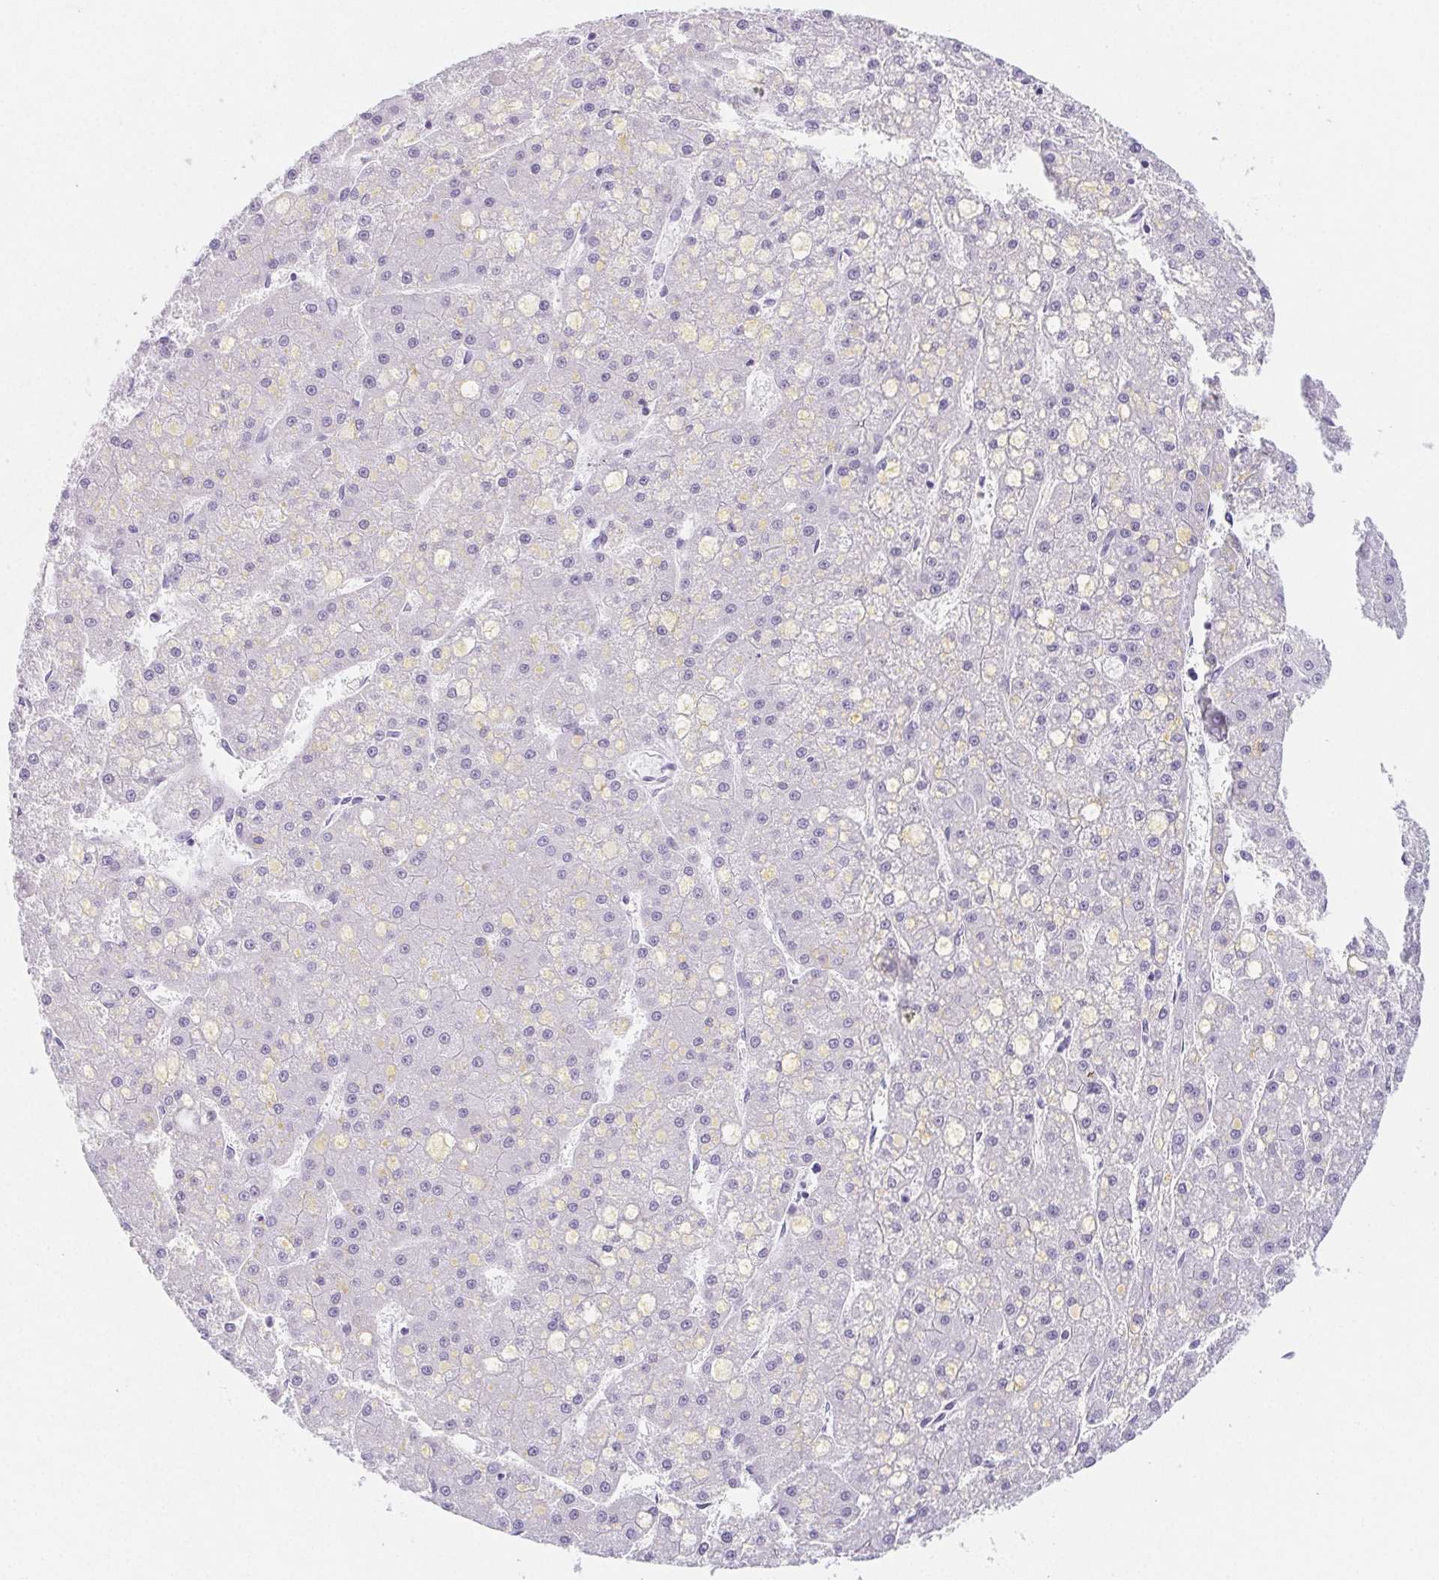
{"staining": {"intensity": "negative", "quantity": "none", "location": "none"}, "tissue": "liver cancer", "cell_type": "Tumor cells", "image_type": "cancer", "snomed": [{"axis": "morphology", "description": "Carcinoma, Hepatocellular, NOS"}, {"axis": "topography", "description": "Liver"}], "caption": "An image of human liver cancer is negative for staining in tumor cells.", "gene": "ITIH2", "patient": {"sex": "male", "age": 67}}